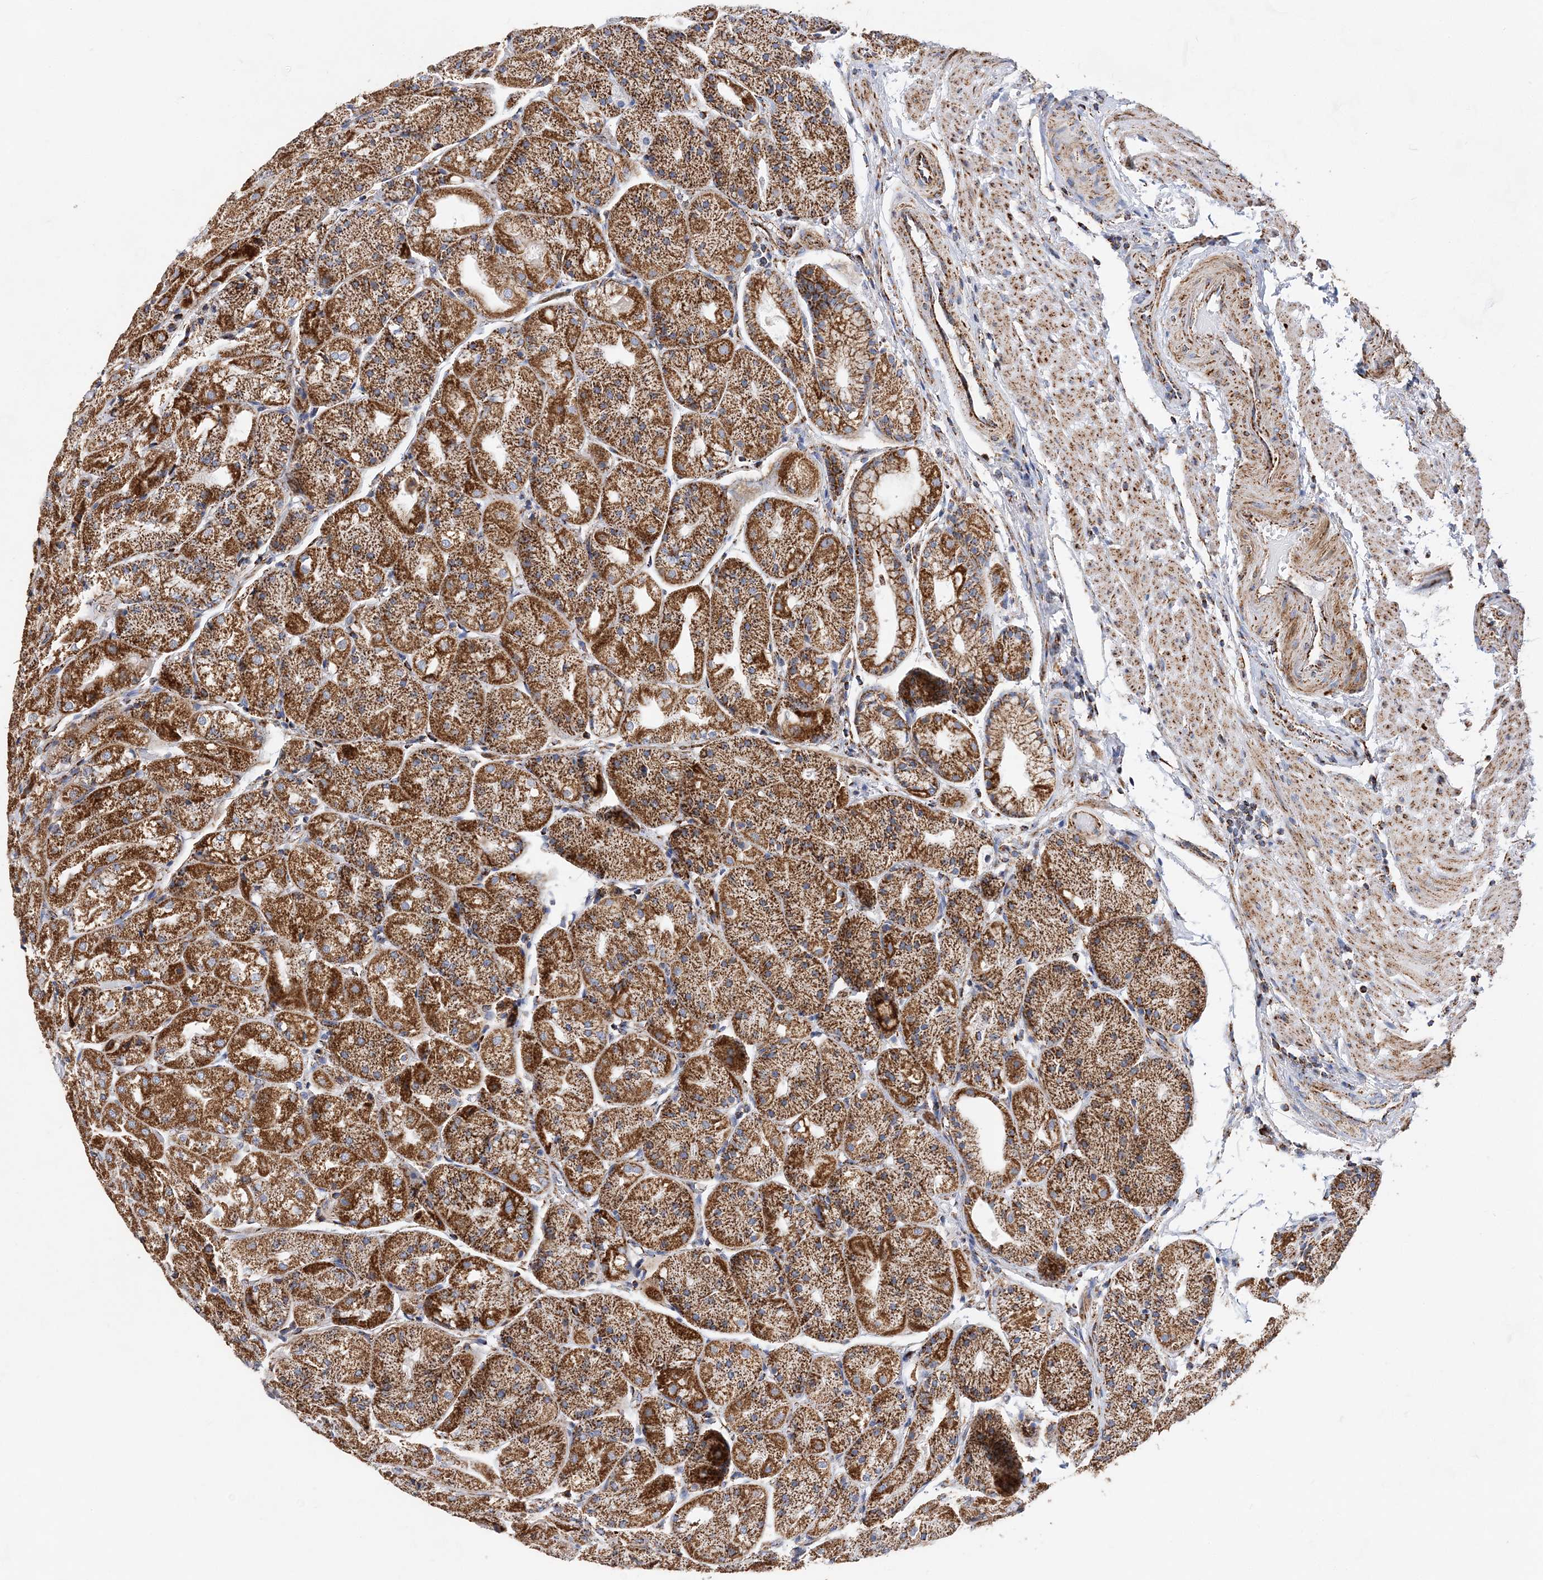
{"staining": {"intensity": "strong", "quantity": ">75%", "location": "cytoplasmic/membranous"}, "tissue": "stomach", "cell_type": "Glandular cells", "image_type": "normal", "snomed": [{"axis": "morphology", "description": "Normal tissue, NOS"}, {"axis": "topography", "description": "Stomach, upper"}], "caption": "Stomach stained with a brown dye displays strong cytoplasmic/membranous positive positivity in about >75% of glandular cells.", "gene": "ACOT9", "patient": {"sex": "male", "age": 72}}